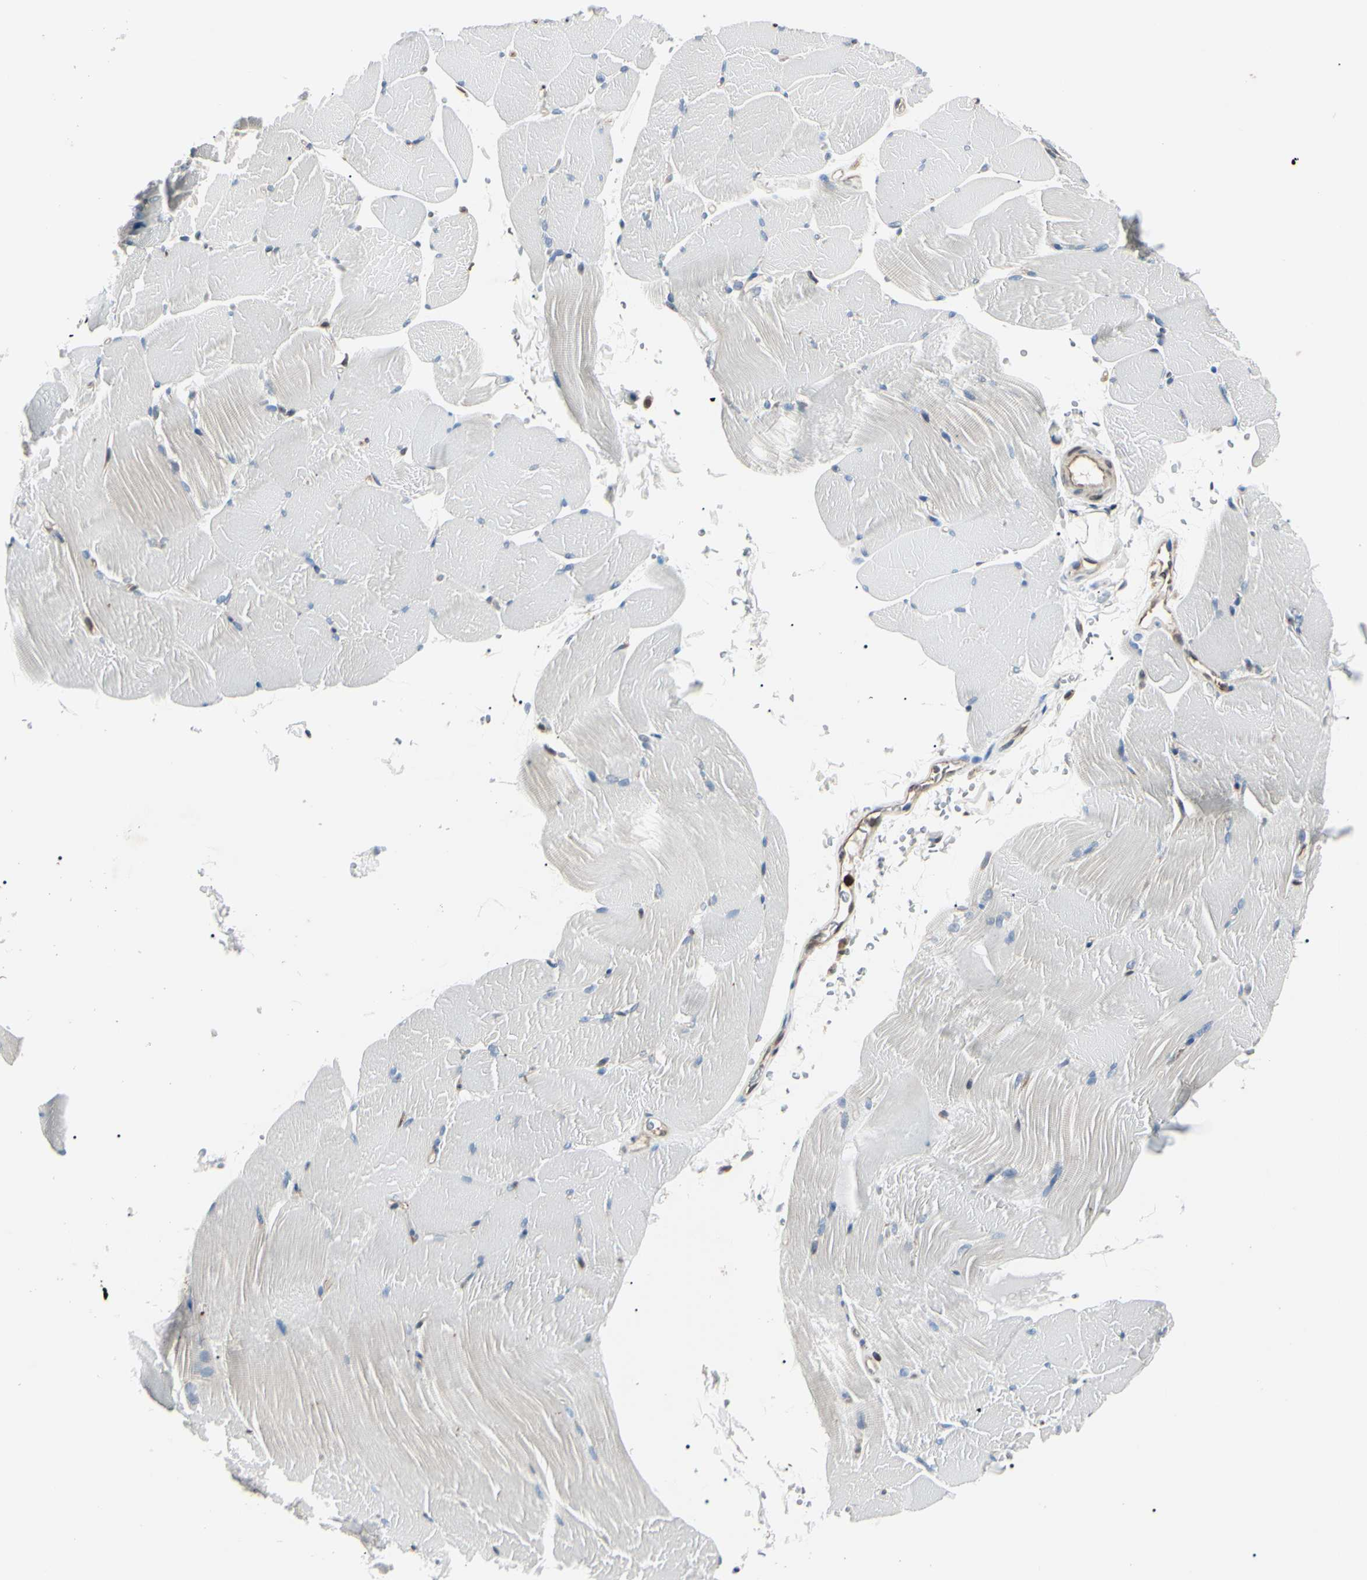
{"staining": {"intensity": "negative", "quantity": "none", "location": "none"}, "tissue": "skeletal muscle", "cell_type": "Myocytes", "image_type": "normal", "snomed": [{"axis": "morphology", "description": "Normal tissue, NOS"}, {"axis": "topography", "description": "Skeletal muscle"}, {"axis": "topography", "description": "Parathyroid gland"}], "caption": "The histopathology image reveals no significant staining in myocytes of skeletal muscle. Nuclei are stained in blue.", "gene": "MAPRE1", "patient": {"sex": "female", "age": 37}}